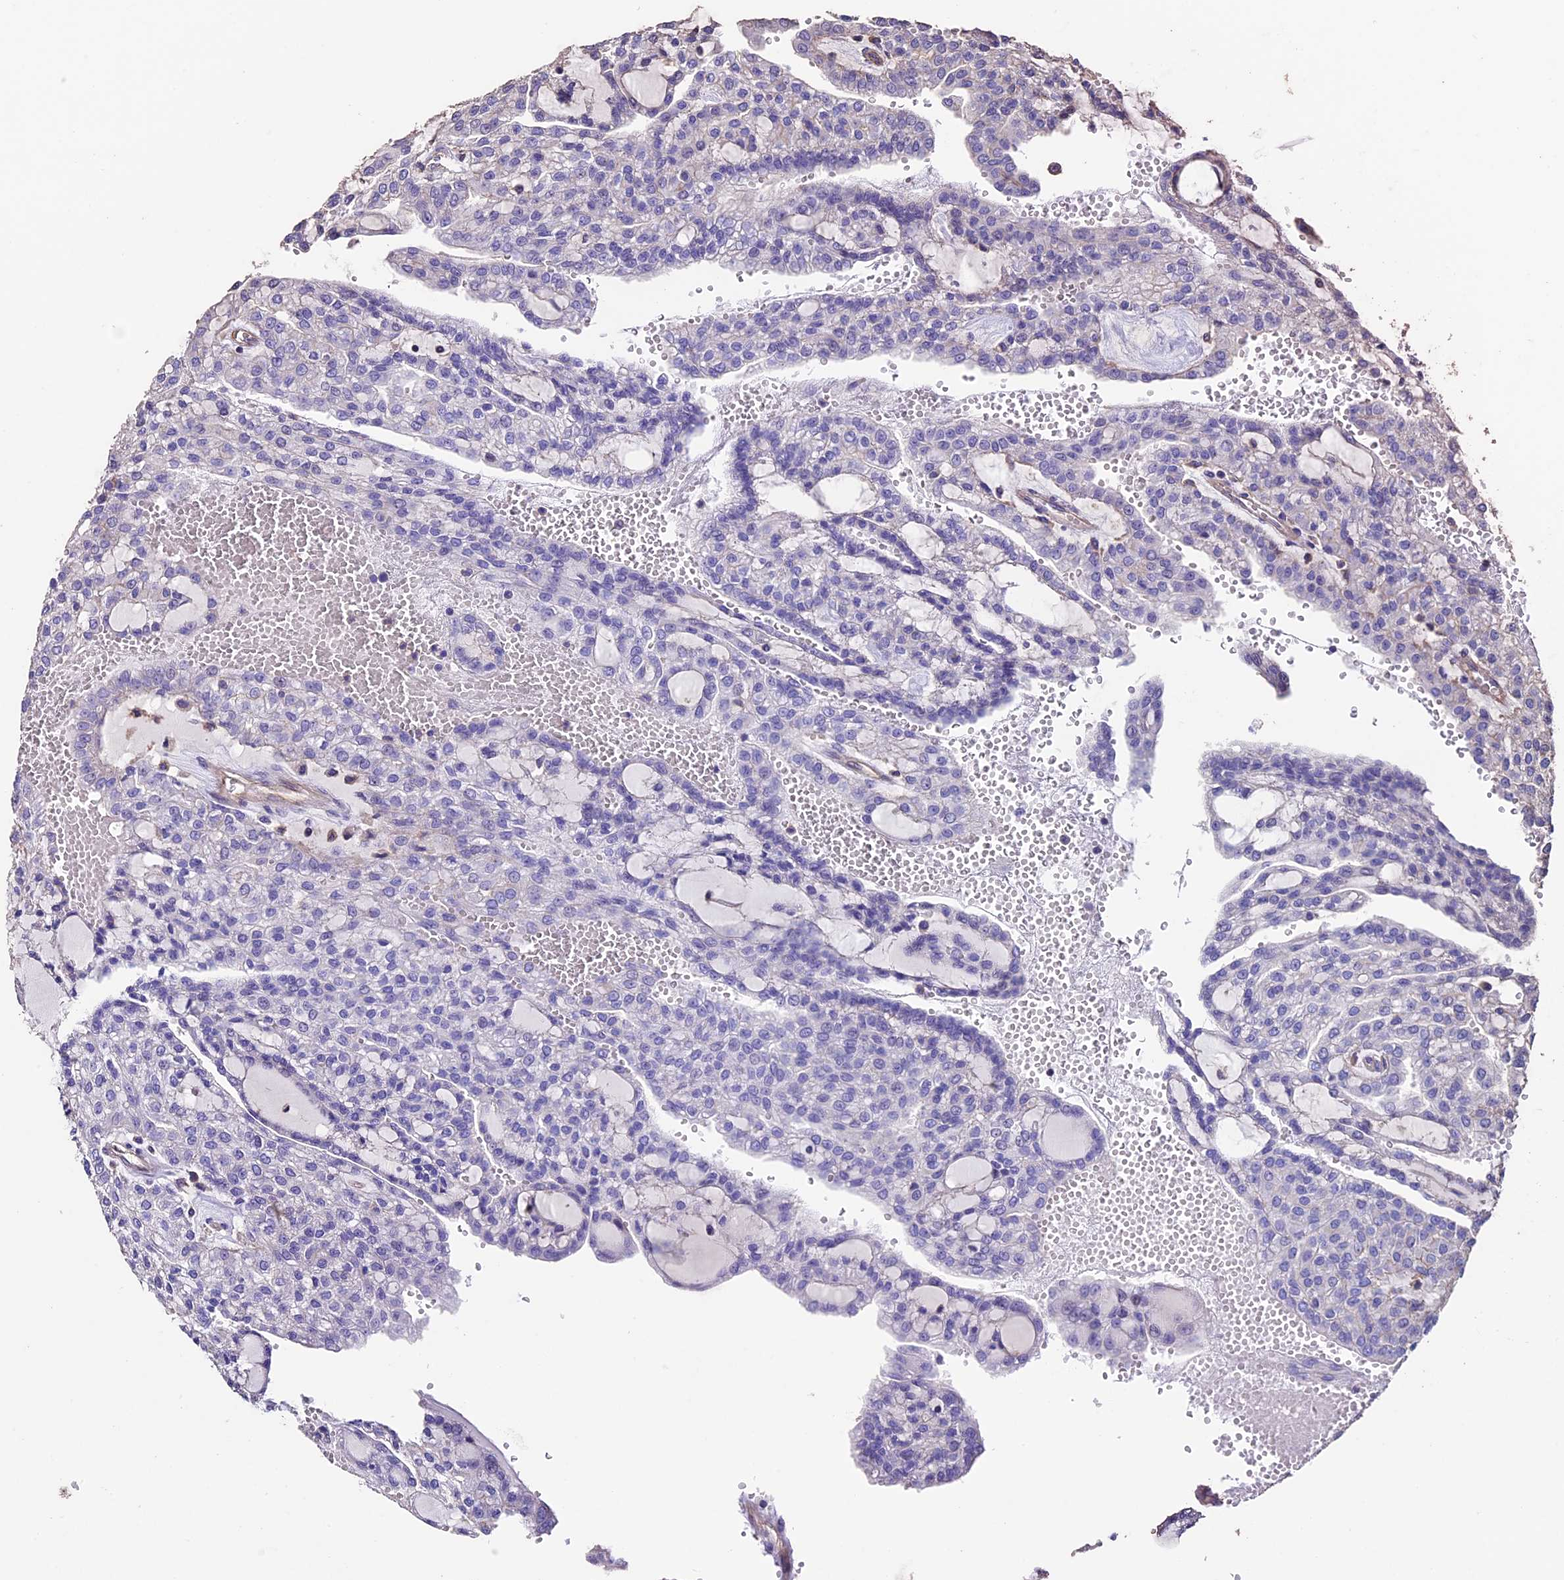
{"staining": {"intensity": "negative", "quantity": "none", "location": "none"}, "tissue": "renal cancer", "cell_type": "Tumor cells", "image_type": "cancer", "snomed": [{"axis": "morphology", "description": "Adenocarcinoma, NOS"}, {"axis": "topography", "description": "Kidney"}], "caption": "The histopathology image demonstrates no staining of tumor cells in renal cancer (adenocarcinoma).", "gene": "USB1", "patient": {"sex": "male", "age": 63}}